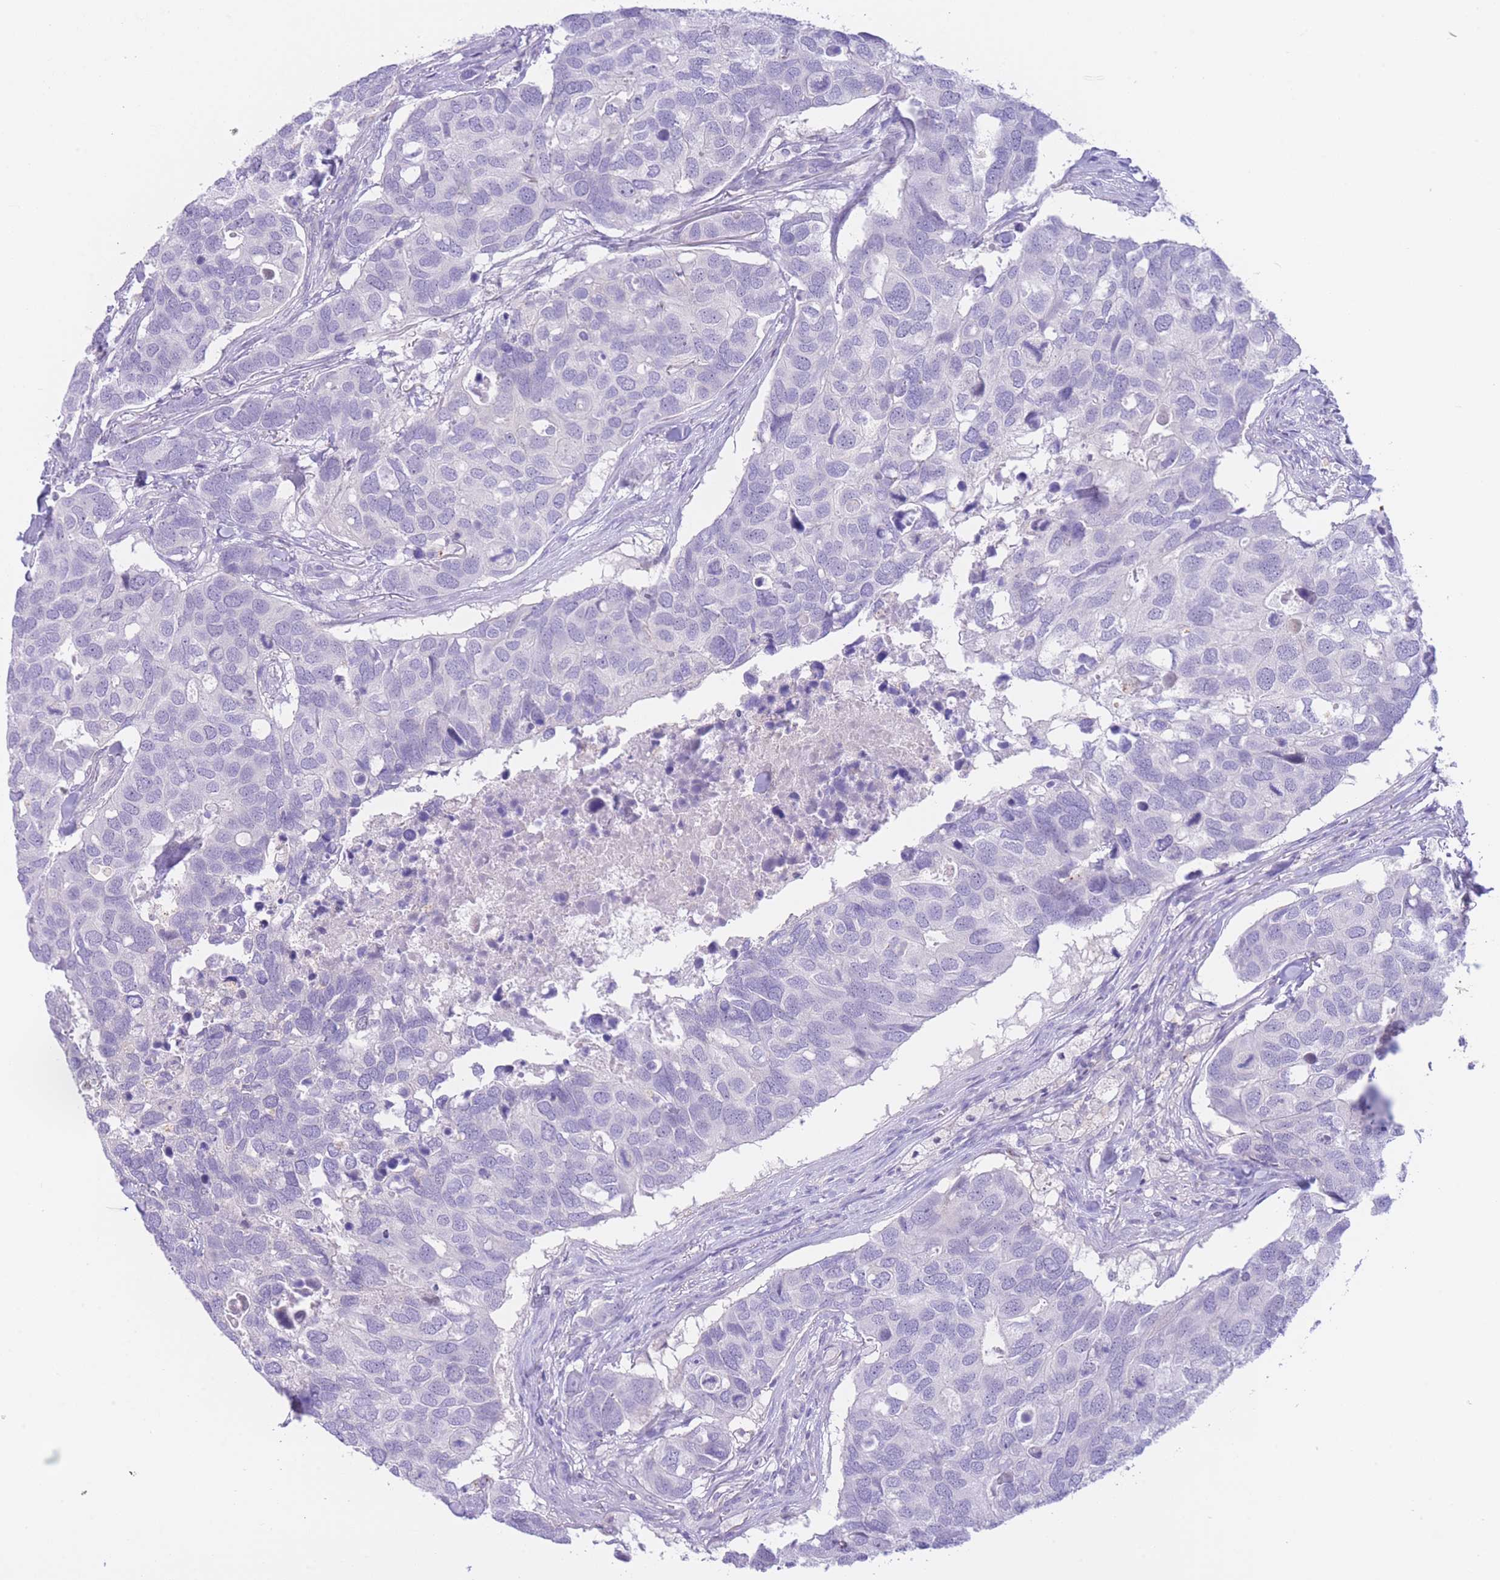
{"staining": {"intensity": "negative", "quantity": "none", "location": "none"}, "tissue": "breast cancer", "cell_type": "Tumor cells", "image_type": "cancer", "snomed": [{"axis": "morphology", "description": "Duct carcinoma"}, {"axis": "topography", "description": "Breast"}], "caption": "Tumor cells are negative for protein expression in human breast invasive ductal carcinoma.", "gene": "ZNF212", "patient": {"sex": "female", "age": 83}}